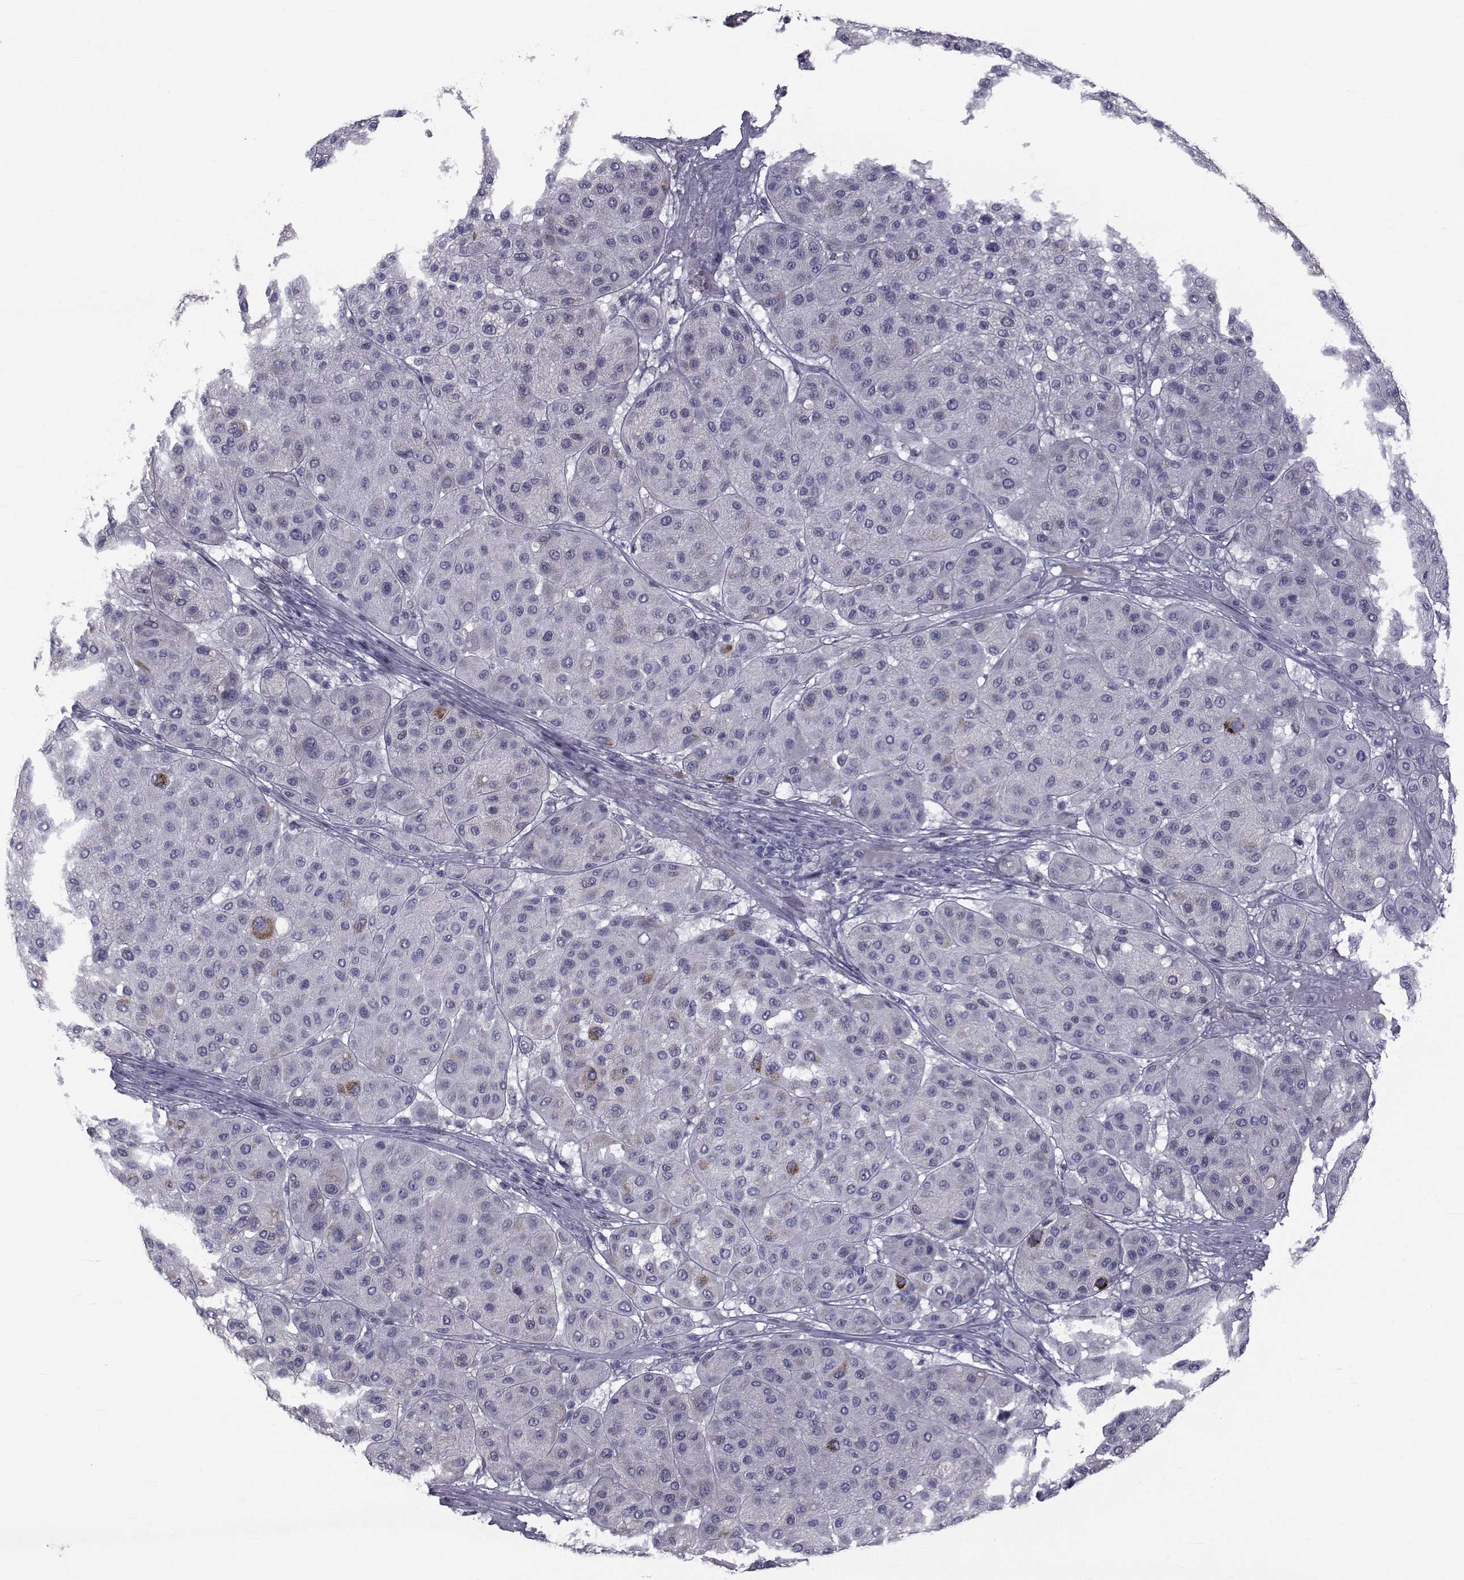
{"staining": {"intensity": "negative", "quantity": "none", "location": "none"}, "tissue": "melanoma", "cell_type": "Tumor cells", "image_type": "cancer", "snomed": [{"axis": "morphology", "description": "Malignant melanoma, Metastatic site"}, {"axis": "topography", "description": "Smooth muscle"}], "caption": "IHC of melanoma displays no staining in tumor cells.", "gene": "FDXR", "patient": {"sex": "male", "age": 41}}